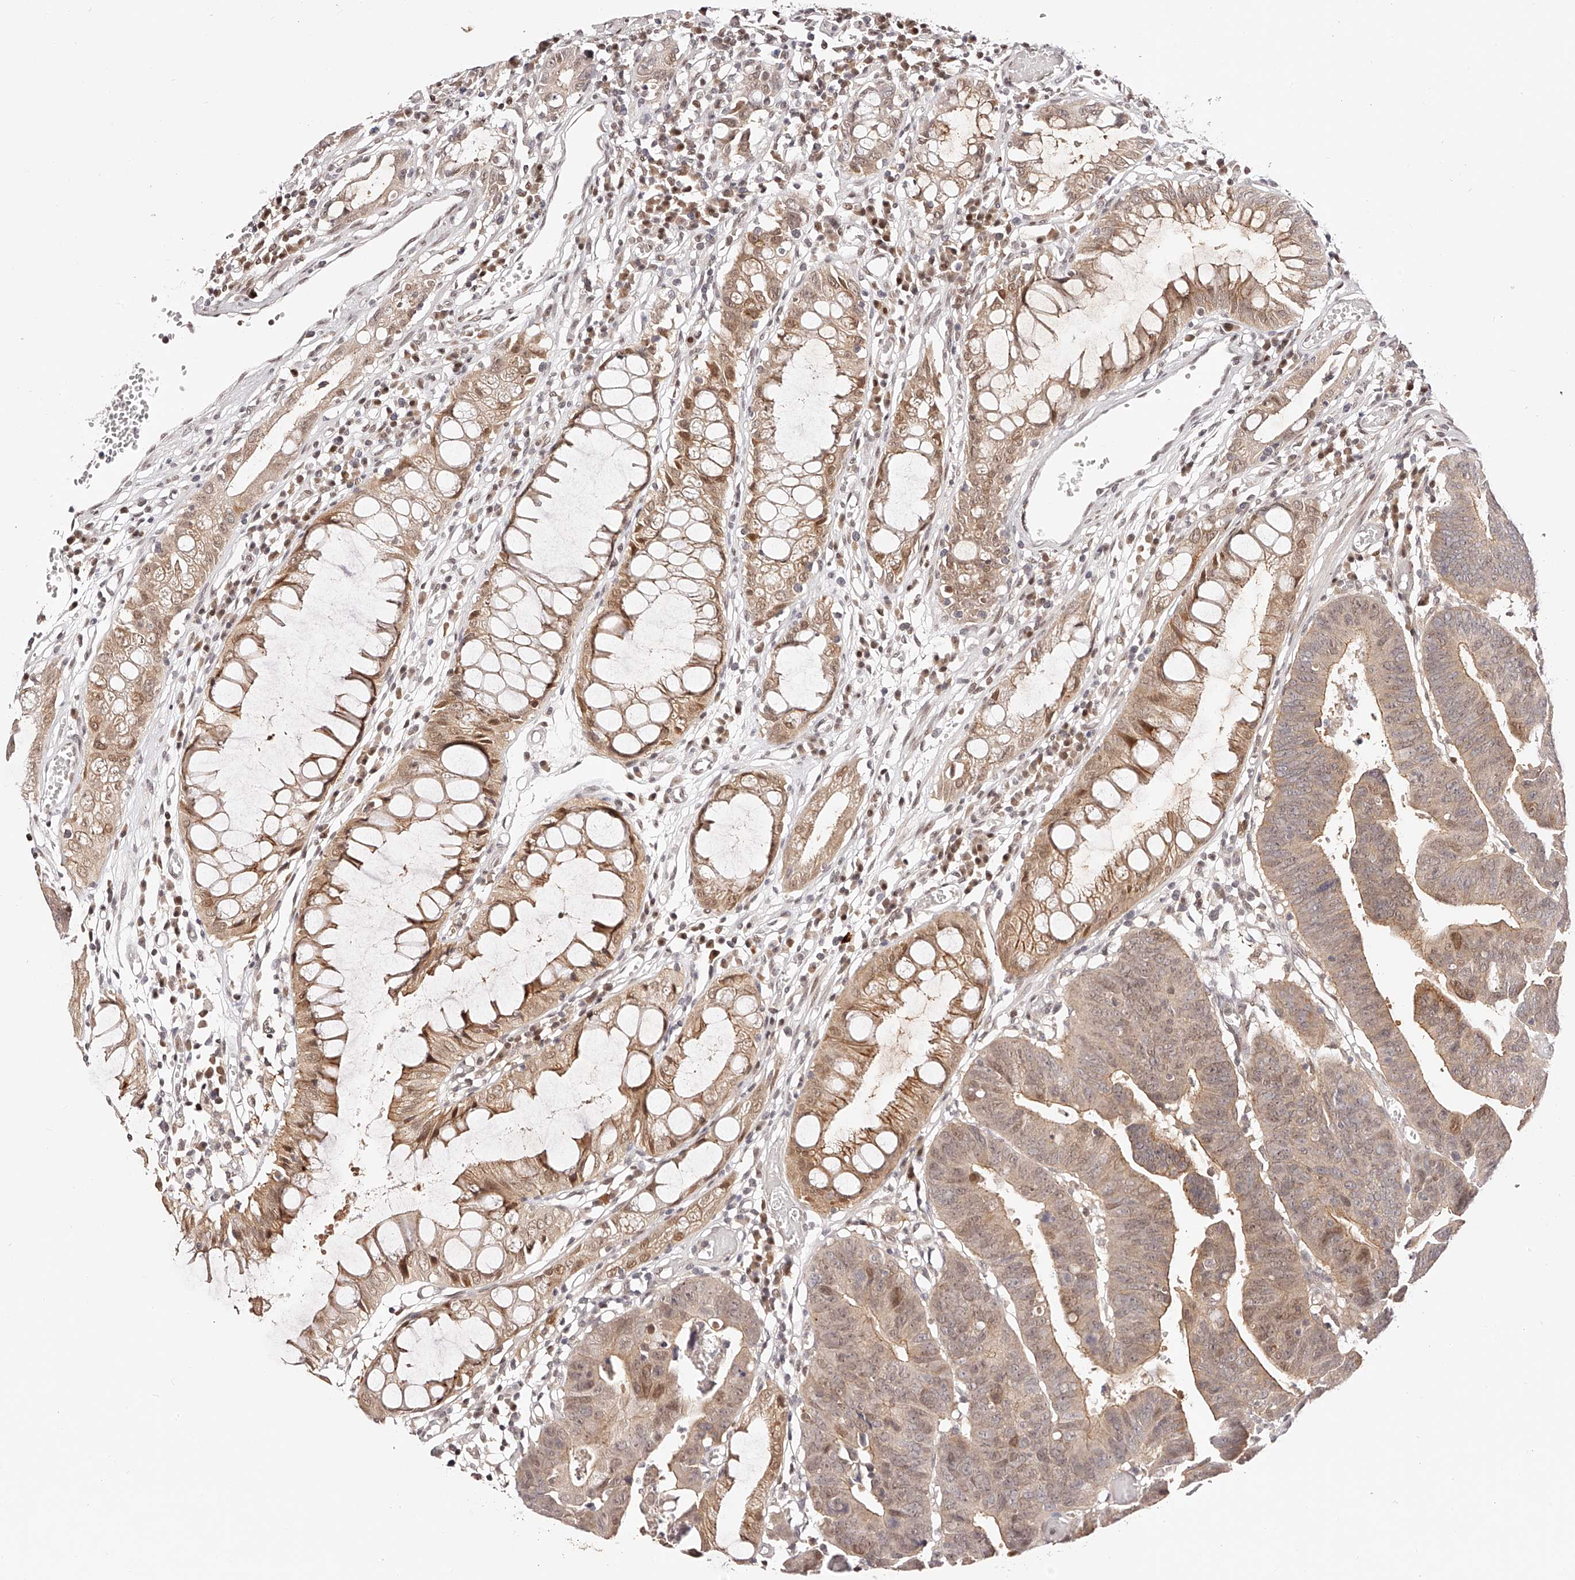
{"staining": {"intensity": "weak", "quantity": ">75%", "location": "cytoplasmic/membranous,nuclear"}, "tissue": "colorectal cancer", "cell_type": "Tumor cells", "image_type": "cancer", "snomed": [{"axis": "morphology", "description": "Adenocarcinoma, NOS"}, {"axis": "topography", "description": "Rectum"}], "caption": "Protein expression analysis of colorectal adenocarcinoma reveals weak cytoplasmic/membranous and nuclear staining in approximately >75% of tumor cells.", "gene": "USF3", "patient": {"sex": "female", "age": 65}}